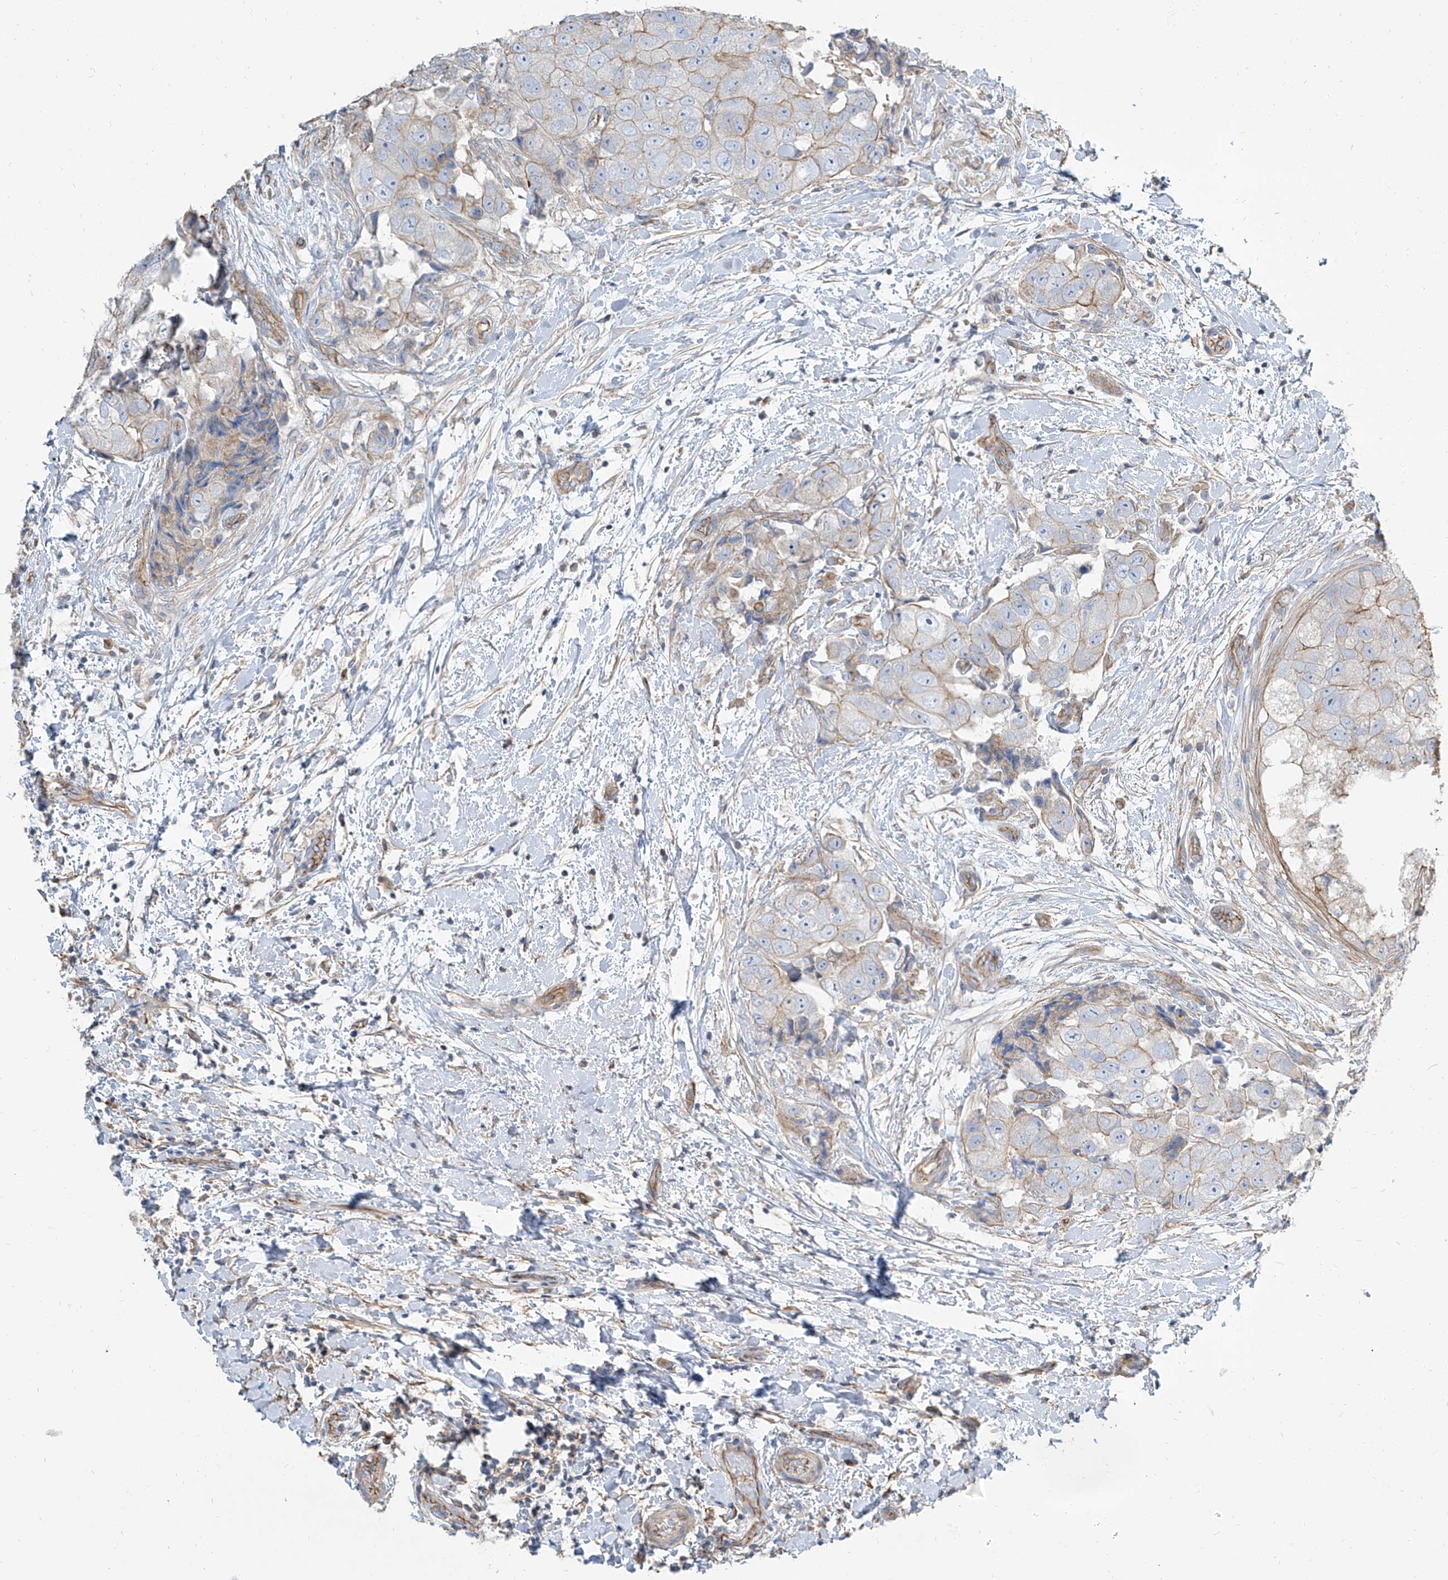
{"staining": {"intensity": "moderate", "quantity": "<25%", "location": "cytoplasmic/membranous"}, "tissue": "breast cancer", "cell_type": "Tumor cells", "image_type": "cancer", "snomed": [{"axis": "morphology", "description": "Normal tissue, NOS"}, {"axis": "morphology", "description": "Duct carcinoma"}, {"axis": "topography", "description": "Breast"}], "caption": "Immunohistochemistry (IHC) photomicrograph of human breast invasive ductal carcinoma stained for a protein (brown), which exhibits low levels of moderate cytoplasmic/membranous staining in approximately <25% of tumor cells.", "gene": "TXLNB", "patient": {"sex": "female", "age": 62}}